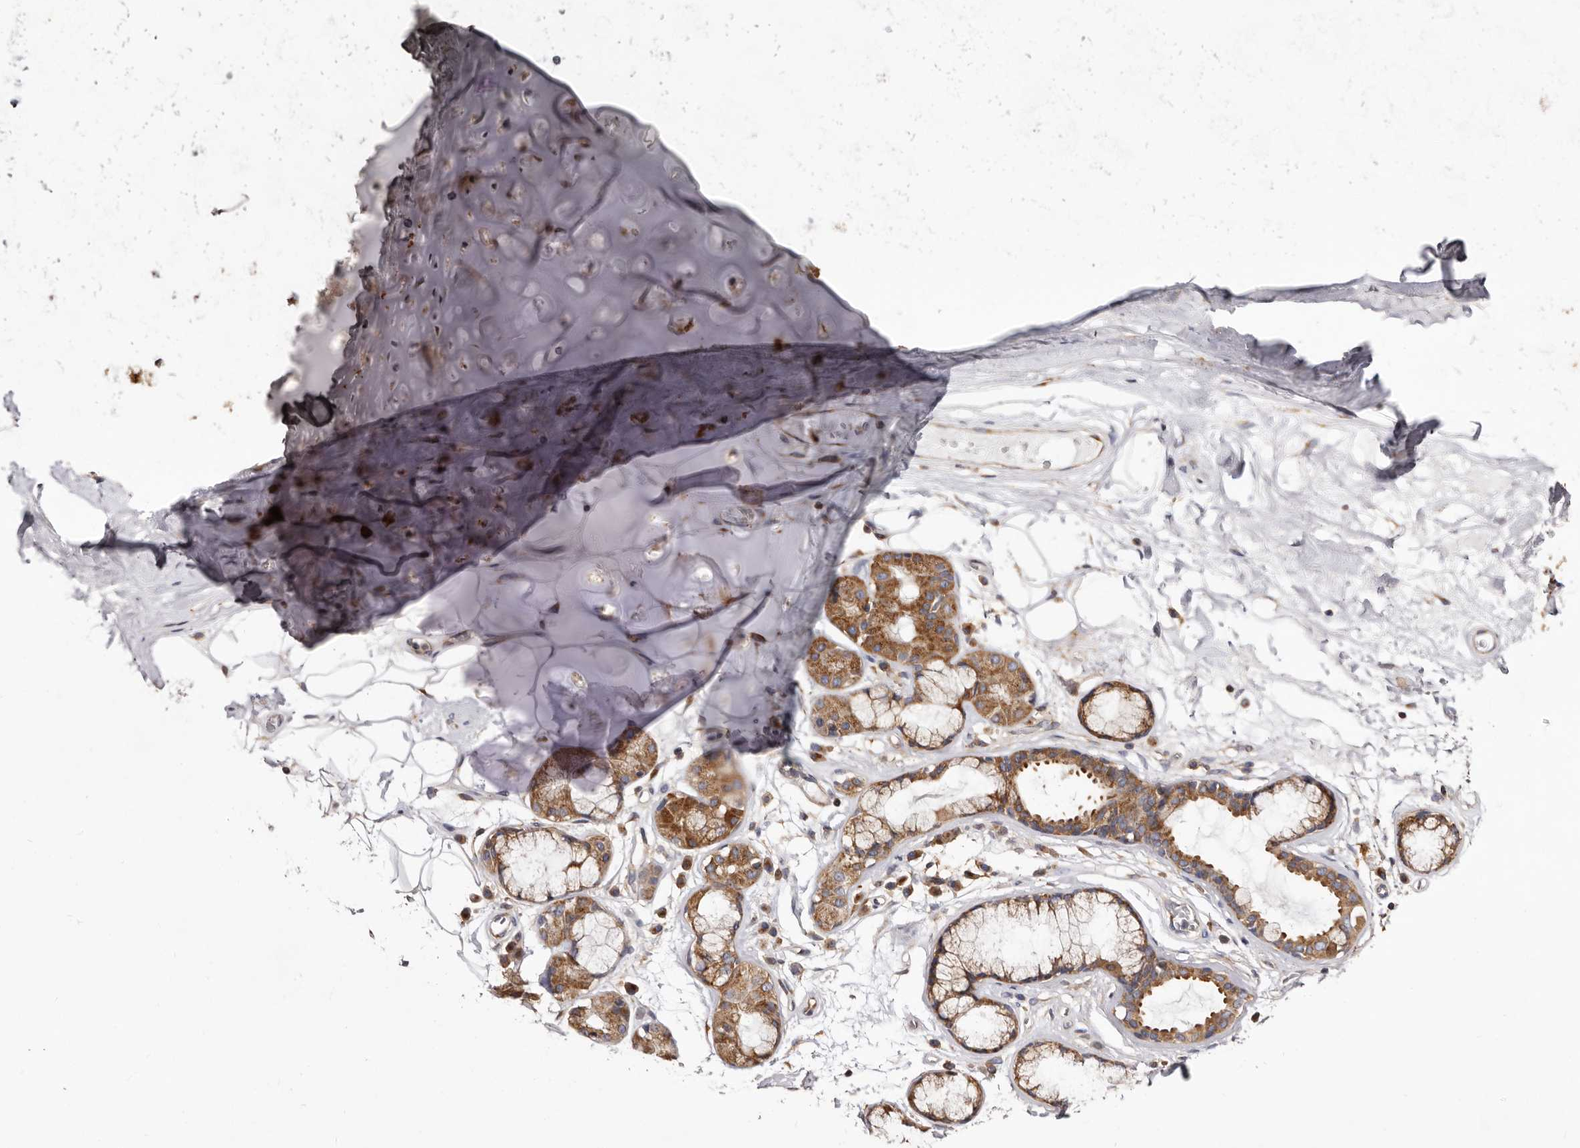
{"staining": {"intensity": "weak", "quantity": "25%-75%", "location": "cytoplasmic/membranous"}, "tissue": "adipose tissue", "cell_type": "Adipocytes", "image_type": "normal", "snomed": [{"axis": "morphology", "description": "Normal tissue, NOS"}, {"axis": "topography", "description": "Cartilage tissue"}], "caption": "Protein expression analysis of normal human adipose tissue reveals weak cytoplasmic/membranous staining in about 25%-75% of adipocytes. The protein is stained brown, and the nuclei are stained in blue (DAB IHC with brightfield microscopy, high magnification).", "gene": "COQ8B", "patient": {"sex": "female", "age": 63}}